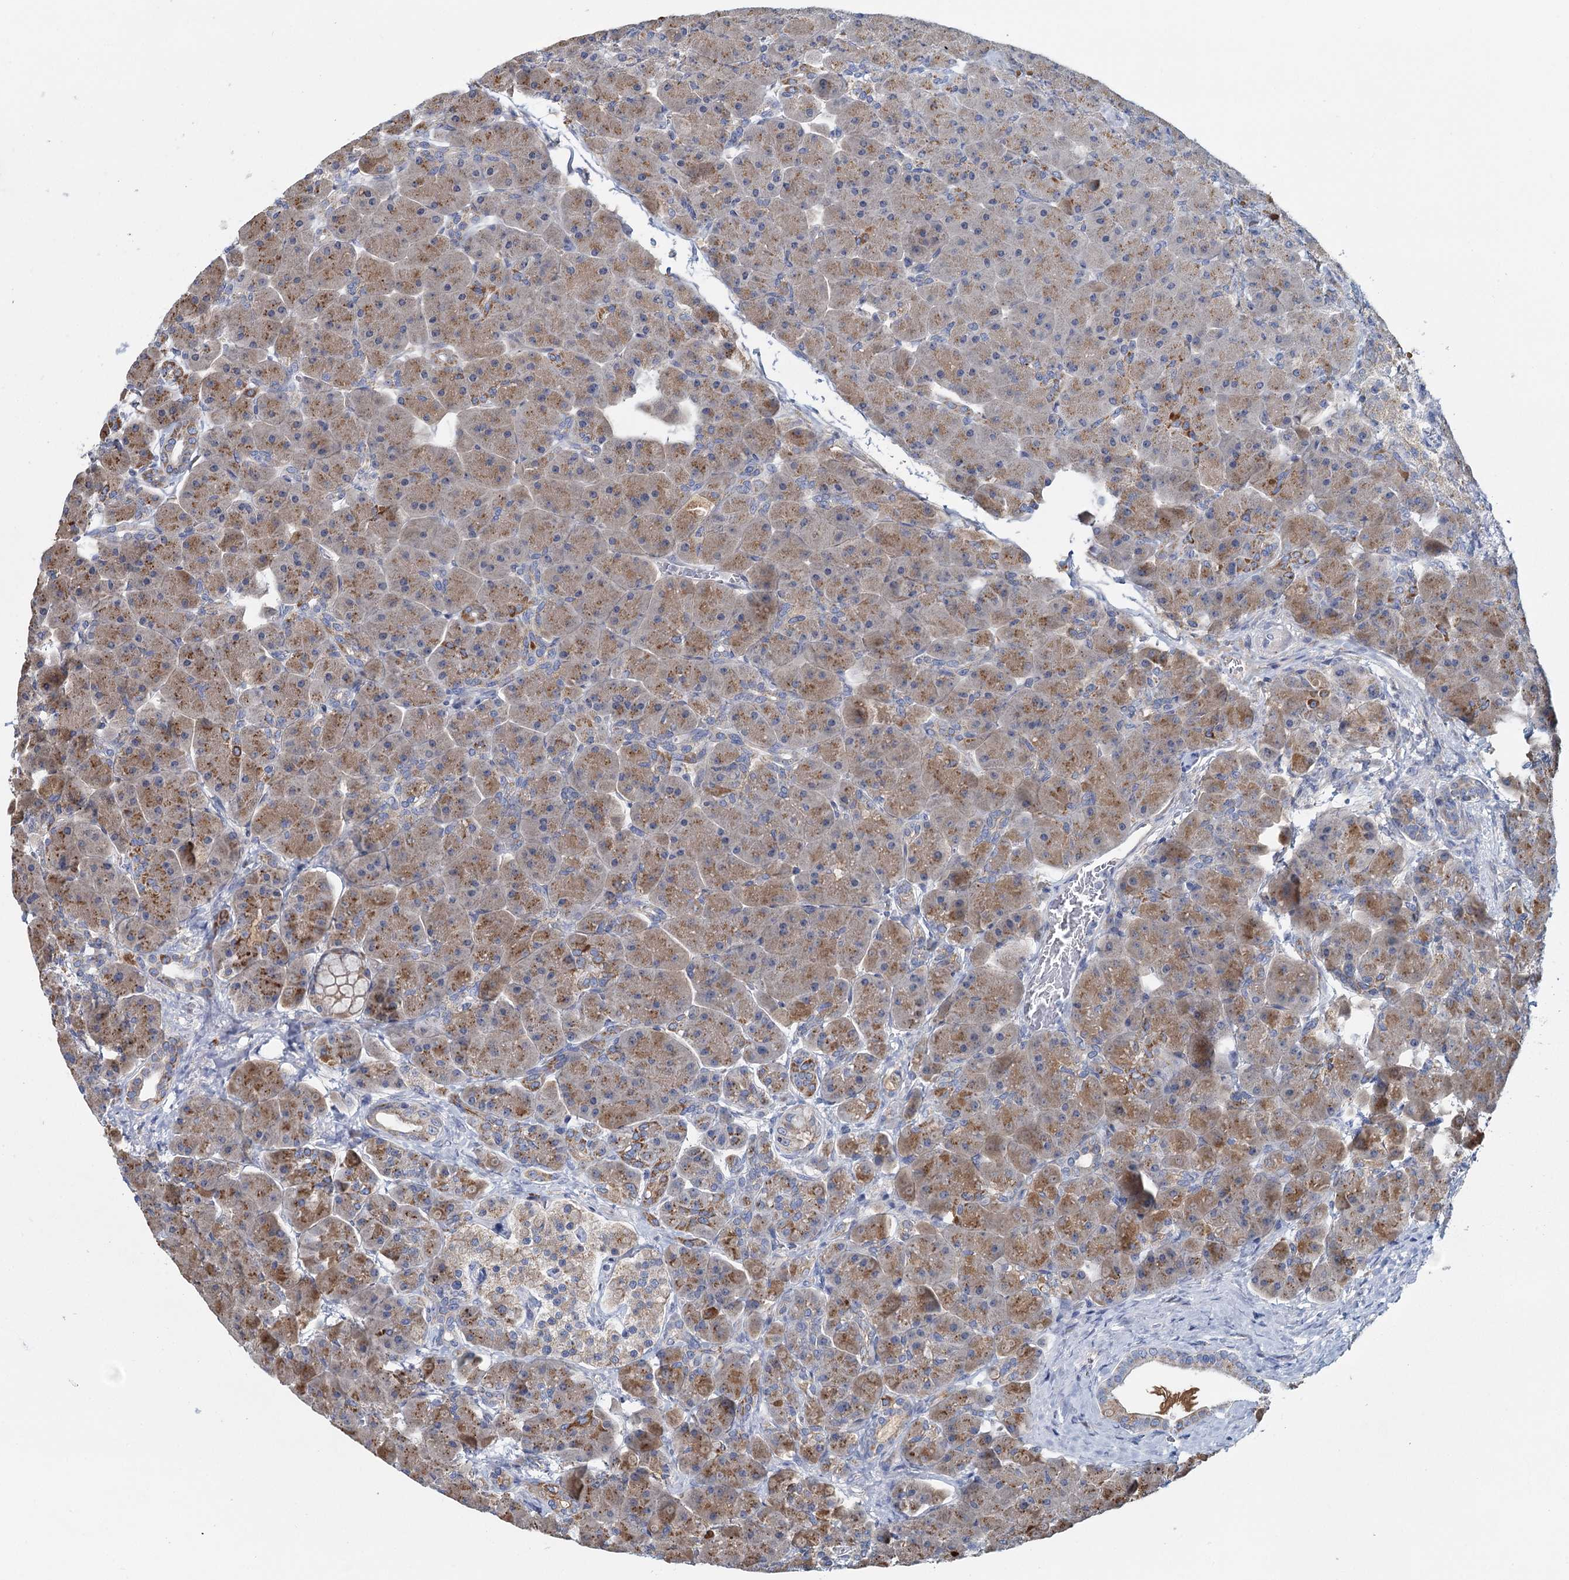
{"staining": {"intensity": "moderate", "quantity": "25%-75%", "location": "cytoplasmic/membranous"}, "tissue": "pancreas", "cell_type": "Exocrine glandular cells", "image_type": "normal", "snomed": [{"axis": "morphology", "description": "Normal tissue, NOS"}, {"axis": "topography", "description": "Pancreas"}], "caption": "Pancreas stained with a brown dye demonstrates moderate cytoplasmic/membranous positive staining in approximately 25%-75% of exocrine glandular cells.", "gene": "ANKRD16", "patient": {"sex": "male", "age": 66}}